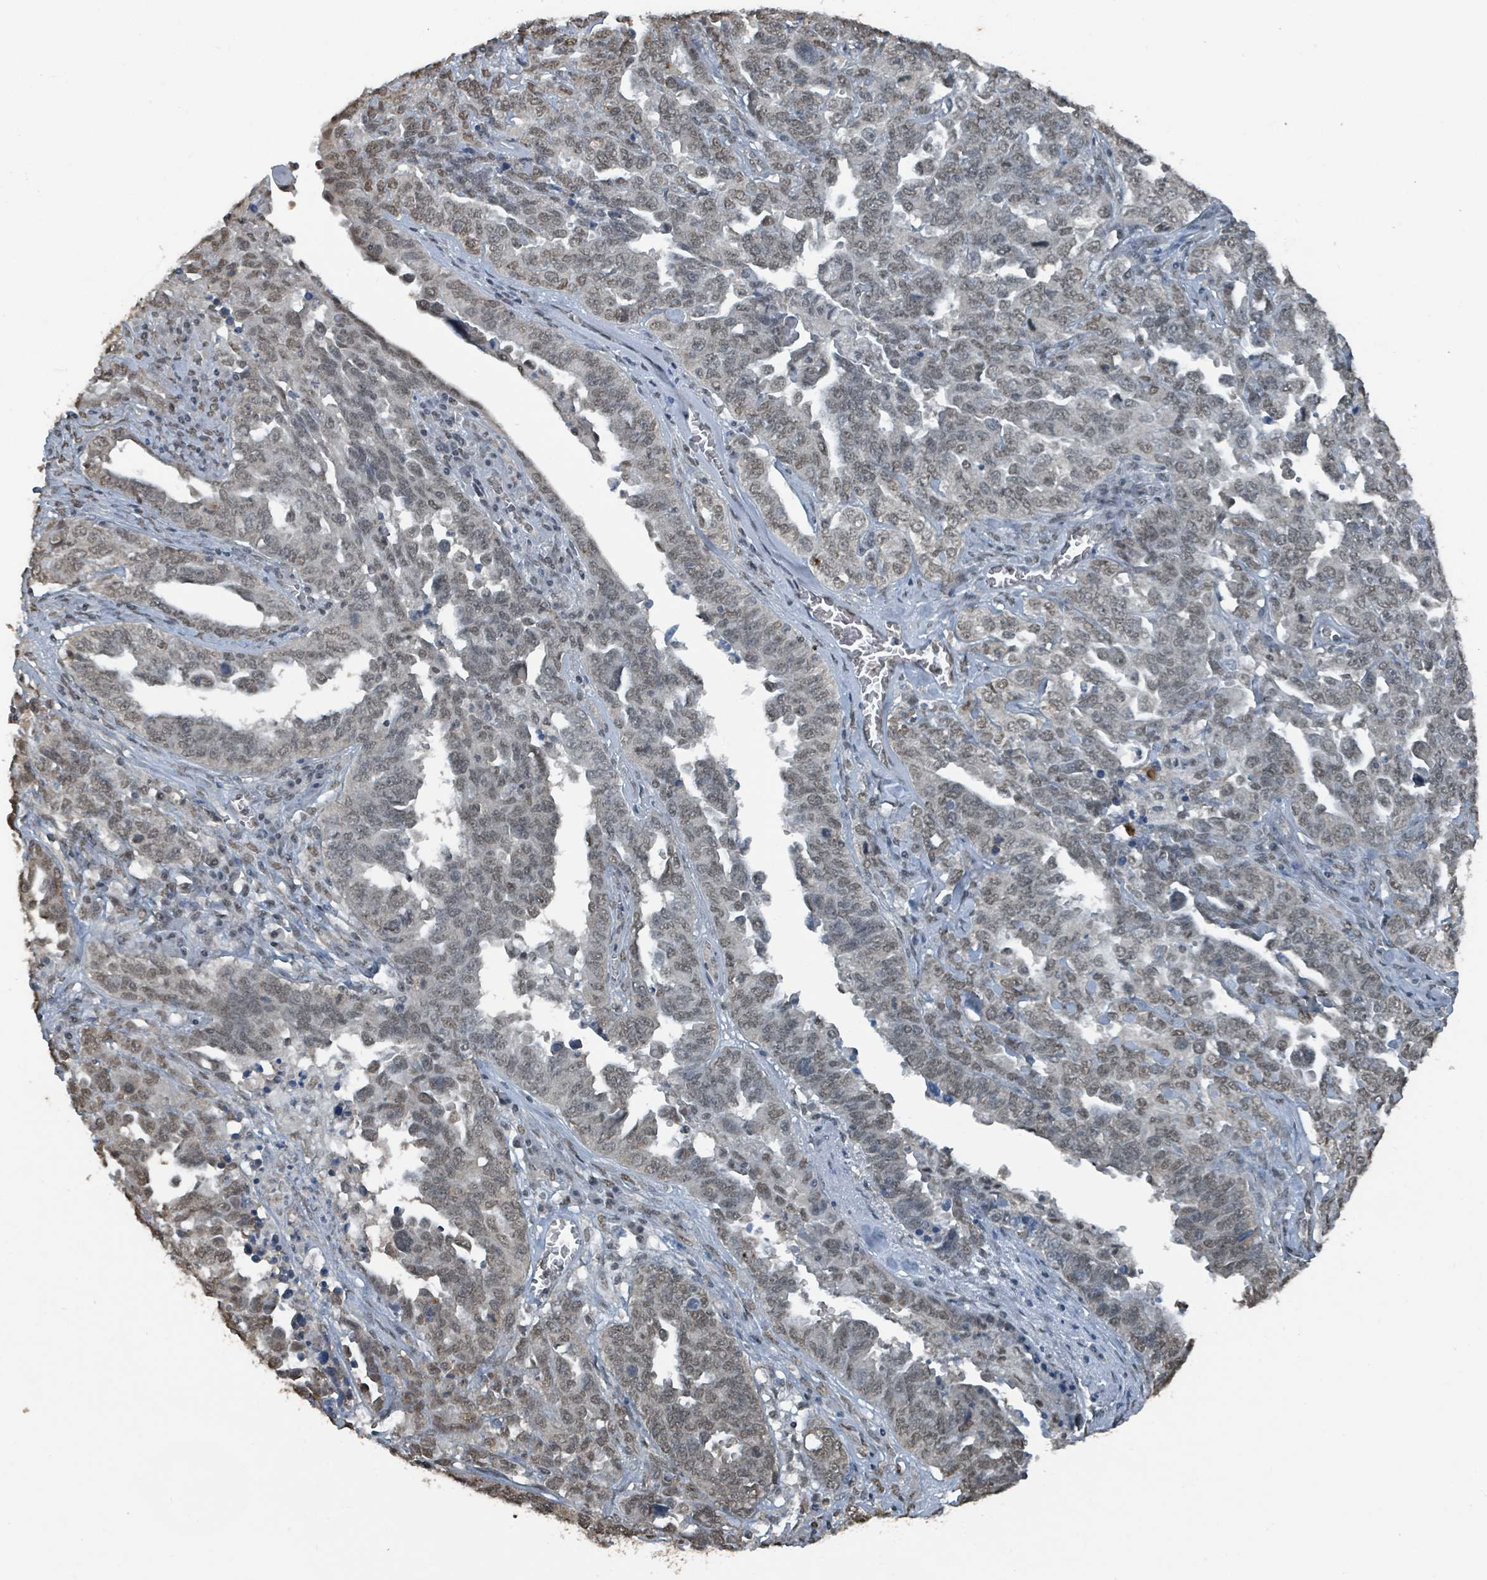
{"staining": {"intensity": "weak", "quantity": ">75%", "location": "nuclear"}, "tissue": "ovarian cancer", "cell_type": "Tumor cells", "image_type": "cancer", "snomed": [{"axis": "morphology", "description": "Carcinoma, endometroid"}, {"axis": "topography", "description": "Ovary"}], "caption": "Weak nuclear staining is seen in approximately >75% of tumor cells in ovarian endometroid carcinoma. The protein is shown in brown color, while the nuclei are stained blue.", "gene": "PHIP", "patient": {"sex": "female", "age": 62}}